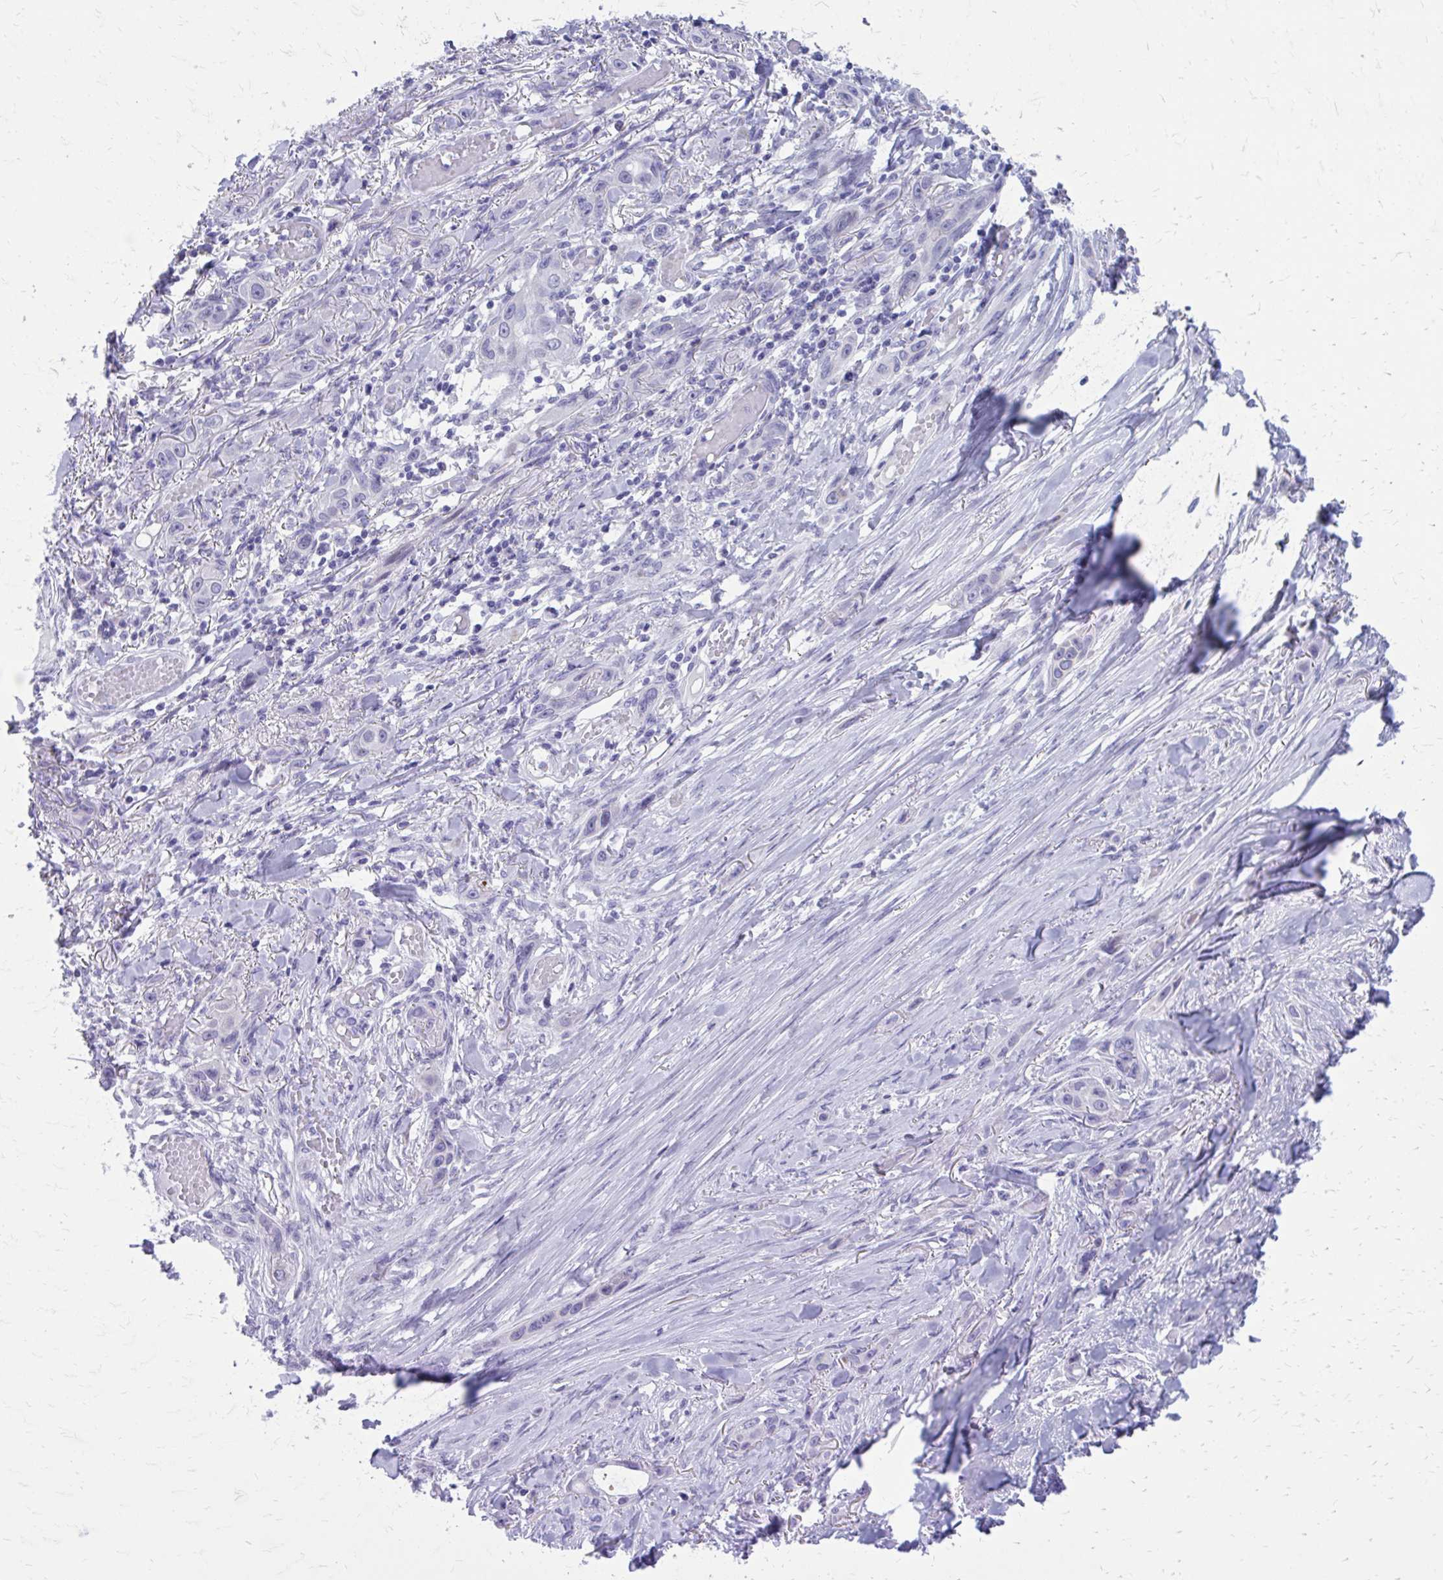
{"staining": {"intensity": "negative", "quantity": "none", "location": "none"}, "tissue": "skin cancer", "cell_type": "Tumor cells", "image_type": "cancer", "snomed": [{"axis": "morphology", "description": "Squamous cell carcinoma, NOS"}, {"axis": "topography", "description": "Skin"}], "caption": "This is an IHC image of human skin cancer (squamous cell carcinoma). There is no staining in tumor cells.", "gene": "LCN15", "patient": {"sex": "female", "age": 69}}